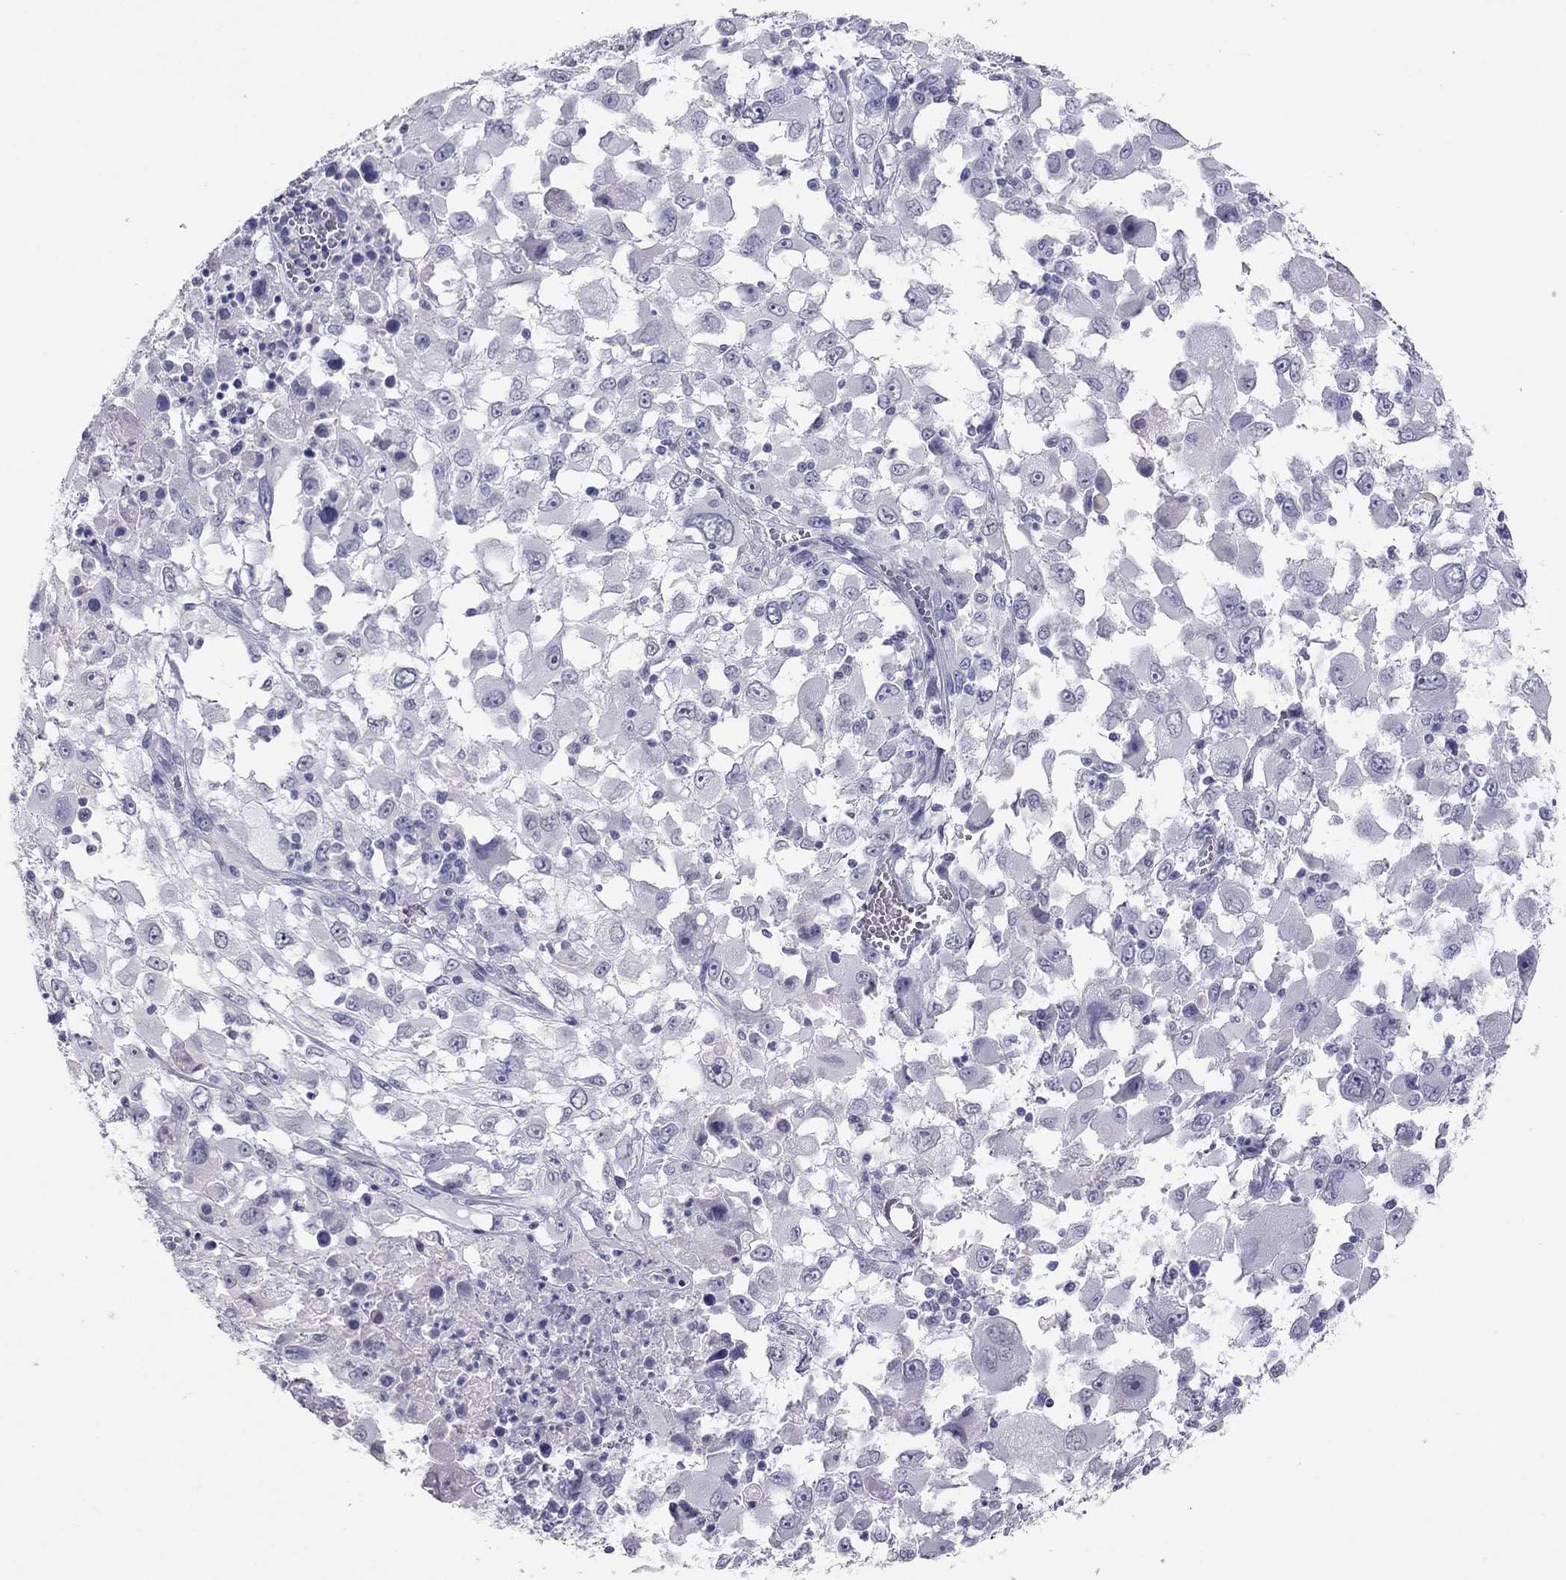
{"staining": {"intensity": "negative", "quantity": "none", "location": "none"}, "tissue": "melanoma", "cell_type": "Tumor cells", "image_type": "cancer", "snomed": [{"axis": "morphology", "description": "Malignant melanoma, Metastatic site"}, {"axis": "topography", "description": "Soft tissue"}], "caption": "DAB immunohistochemical staining of human melanoma displays no significant positivity in tumor cells. (DAB (3,3'-diaminobenzidine) immunohistochemistry with hematoxylin counter stain).", "gene": "PSMB11", "patient": {"sex": "male", "age": 50}}